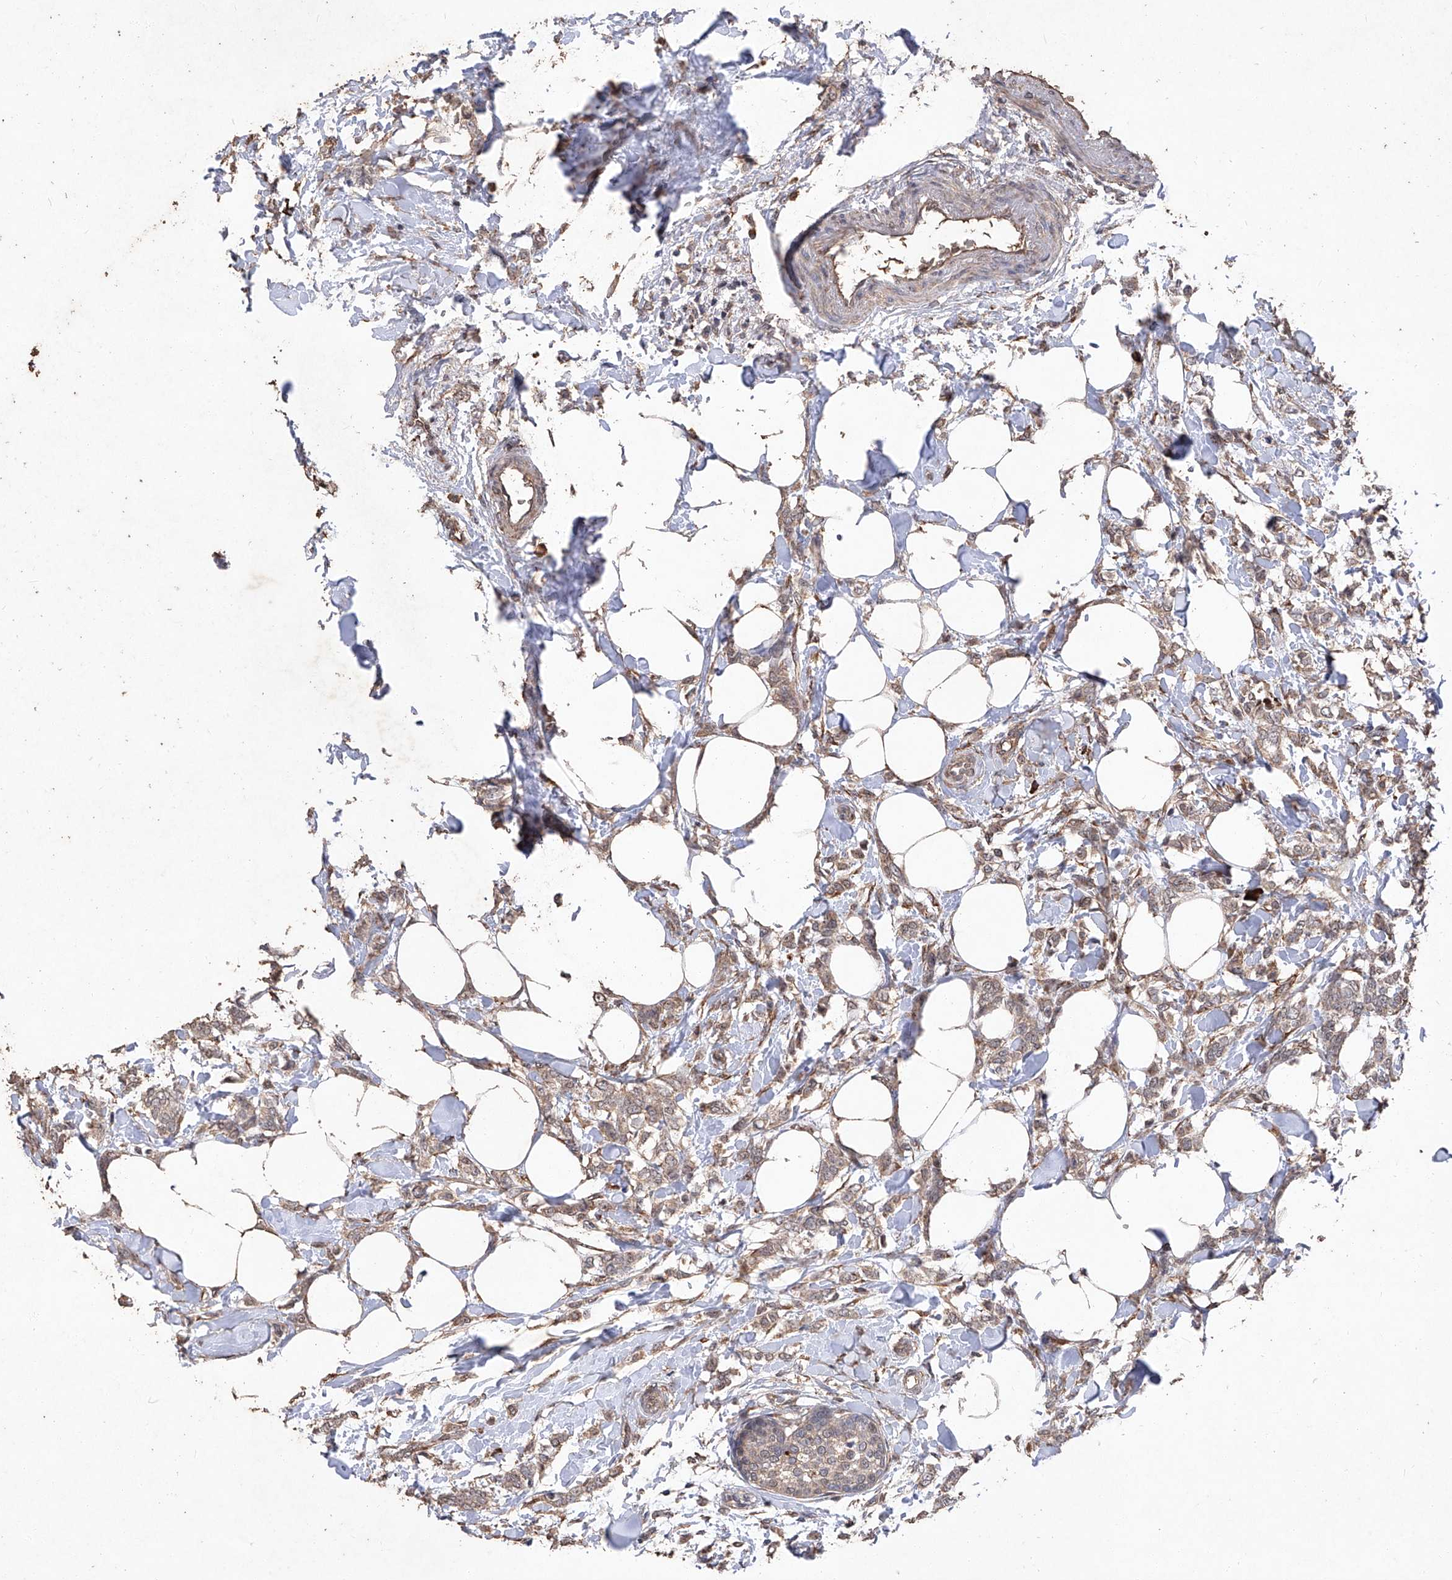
{"staining": {"intensity": "weak", "quantity": ">75%", "location": "cytoplasmic/membranous,nuclear"}, "tissue": "breast cancer", "cell_type": "Tumor cells", "image_type": "cancer", "snomed": [{"axis": "morphology", "description": "Lobular carcinoma, in situ"}, {"axis": "morphology", "description": "Lobular carcinoma"}, {"axis": "topography", "description": "Breast"}], "caption": "DAB immunohistochemical staining of breast lobular carcinoma in situ reveals weak cytoplasmic/membranous and nuclear protein staining in approximately >75% of tumor cells.", "gene": "EML1", "patient": {"sex": "female", "age": 41}}